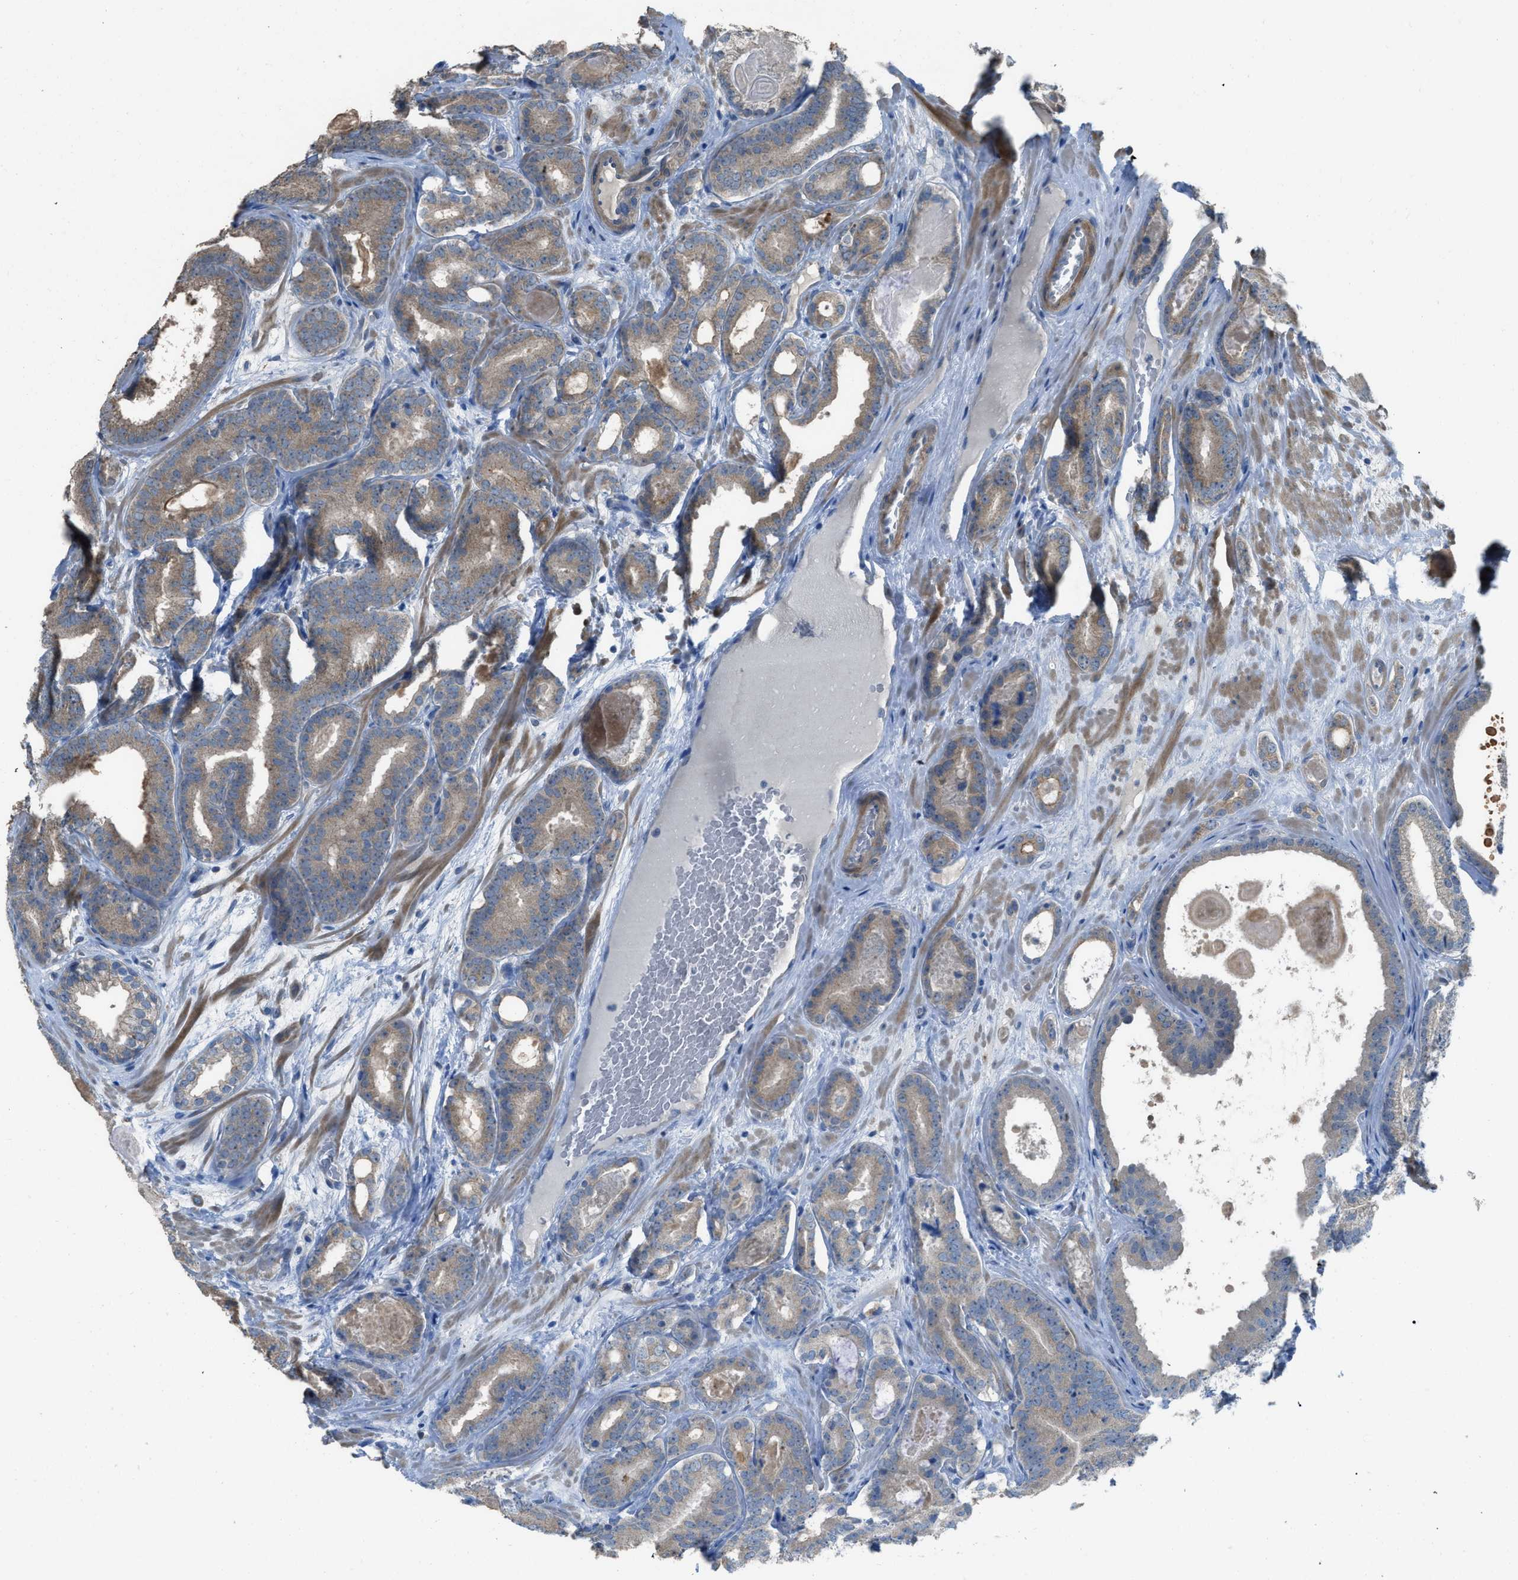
{"staining": {"intensity": "moderate", "quantity": ">75%", "location": "cytoplasmic/membranous"}, "tissue": "prostate cancer", "cell_type": "Tumor cells", "image_type": "cancer", "snomed": [{"axis": "morphology", "description": "Adenocarcinoma, High grade"}, {"axis": "topography", "description": "Prostate"}], "caption": "Prostate high-grade adenocarcinoma tissue exhibits moderate cytoplasmic/membranous staining in approximately >75% of tumor cells", "gene": "TIMD4", "patient": {"sex": "male", "age": 60}}